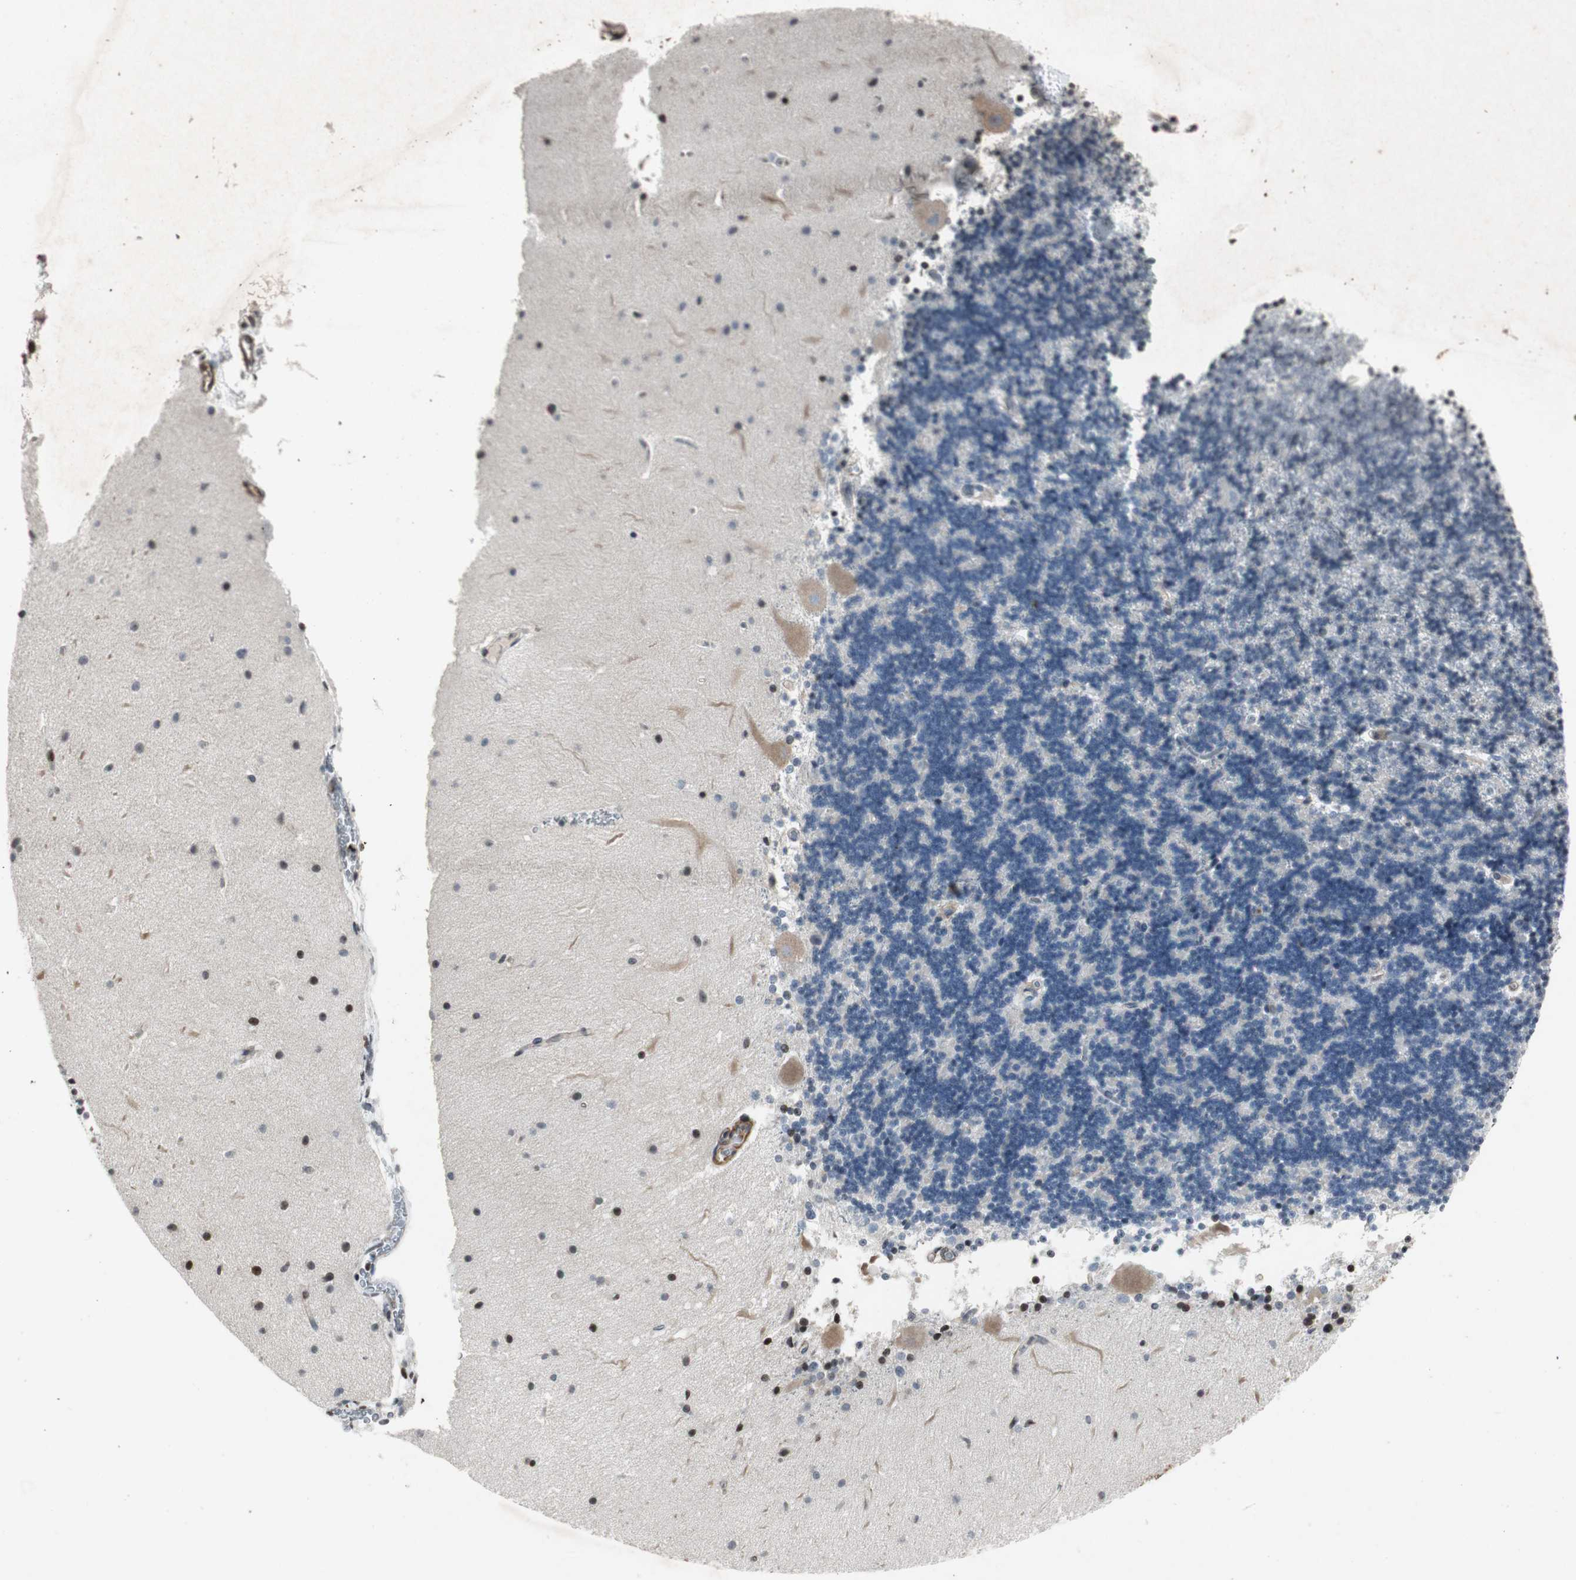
{"staining": {"intensity": "negative", "quantity": "none", "location": "none"}, "tissue": "cerebellum", "cell_type": "Cells in granular layer", "image_type": "normal", "snomed": [{"axis": "morphology", "description": "Normal tissue, NOS"}, {"axis": "topography", "description": "Cerebellum"}], "caption": "Immunohistochemistry (IHC) histopathology image of normal cerebellum stained for a protein (brown), which exhibits no staining in cells in granular layer.", "gene": "PRKG1", "patient": {"sex": "female", "age": 54}}